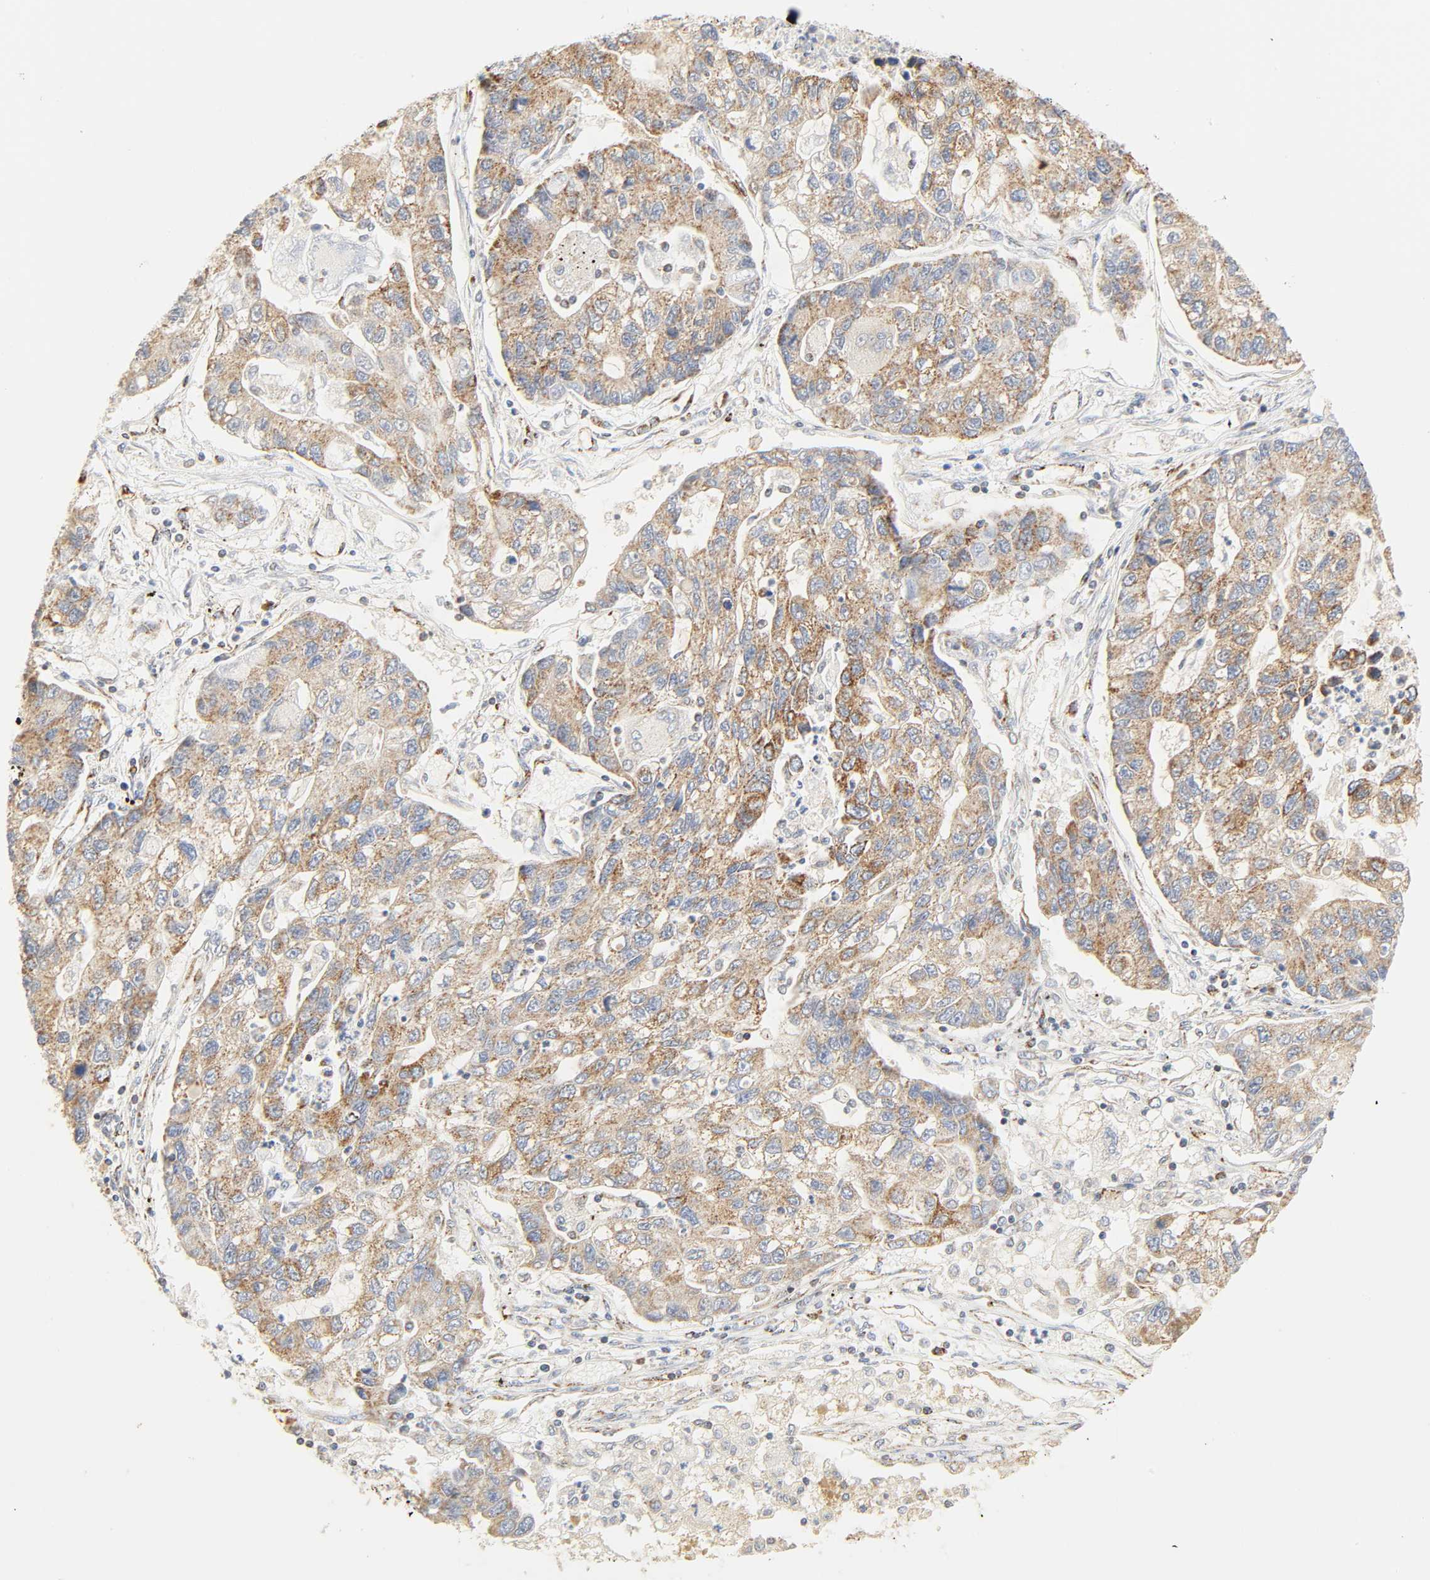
{"staining": {"intensity": "moderate", "quantity": ">75%", "location": "cytoplasmic/membranous"}, "tissue": "lung cancer", "cell_type": "Tumor cells", "image_type": "cancer", "snomed": [{"axis": "morphology", "description": "Adenocarcinoma, NOS"}, {"axis": "topography", "description": "Lung"}], "caption": "IHC of human lung cancer (adenocarcinoma) demonstrates medium levels of moderate cytoplasmic/membranous expression in about >75% of tumor cells. (DAB (3,3'-diaminobenzidine) = brown stain, brightfield microscopy at high magnification).", "gene": "ACAT1", "patient": {"sex": "female", "age": 51}}